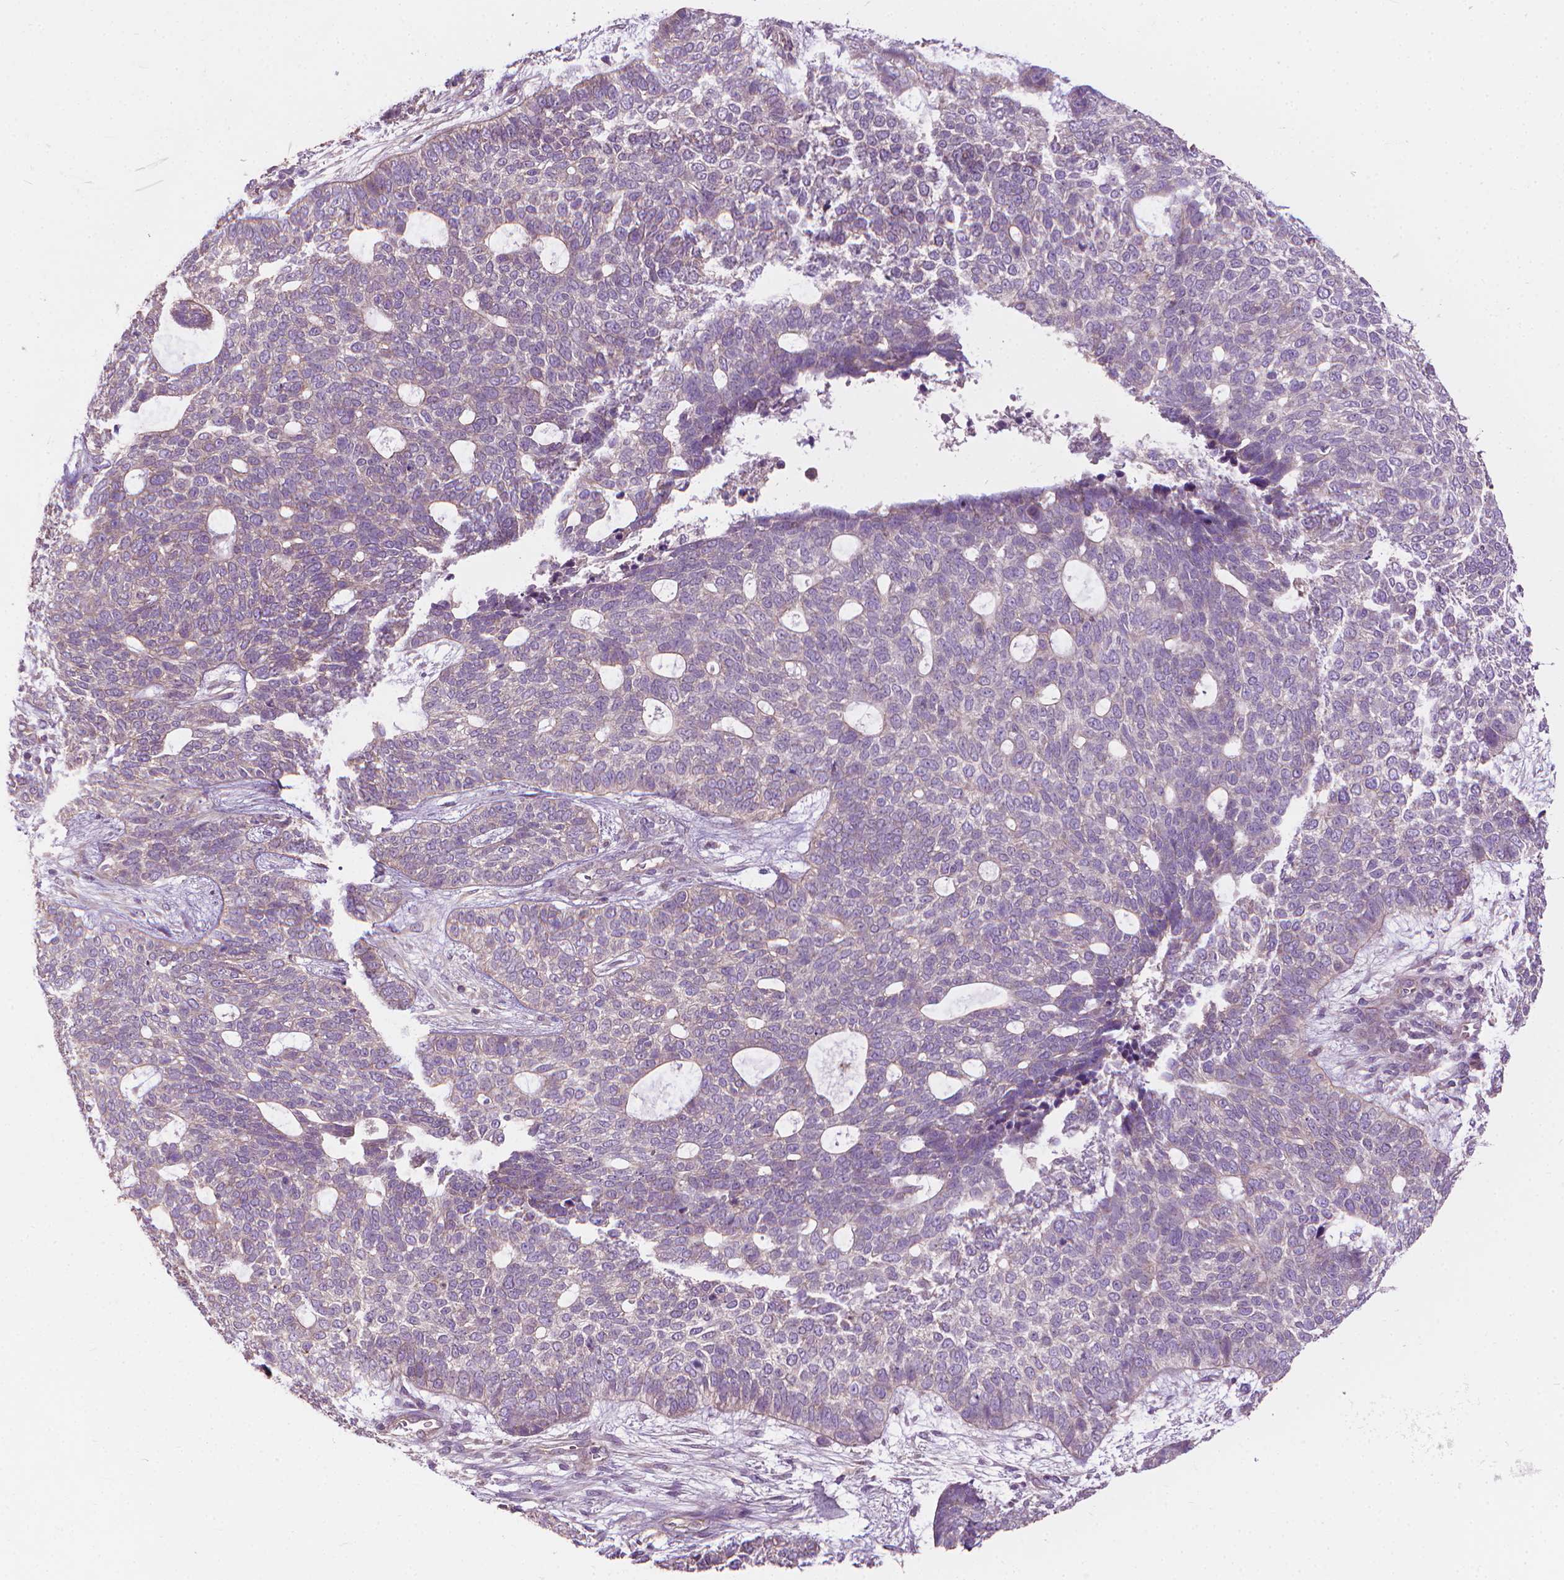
{"staining": {"intensity": "negative", "quantity": "none", "location": "none"}, "tissue": "skin cancer", "cell_type": "Tumor cells", "image_type": "cancer", "snomed": [{"axis": "morphology", "description": "Basal cell carcinoma"}, {"axis": "topography", "description": "Skin"}], "caption": "The micrograph shows no staining of tumor cells in skin cancer (basal cell carcinoma).", "gene": "RIIAD1", "patient": {"sex": "female", "age": 69}}